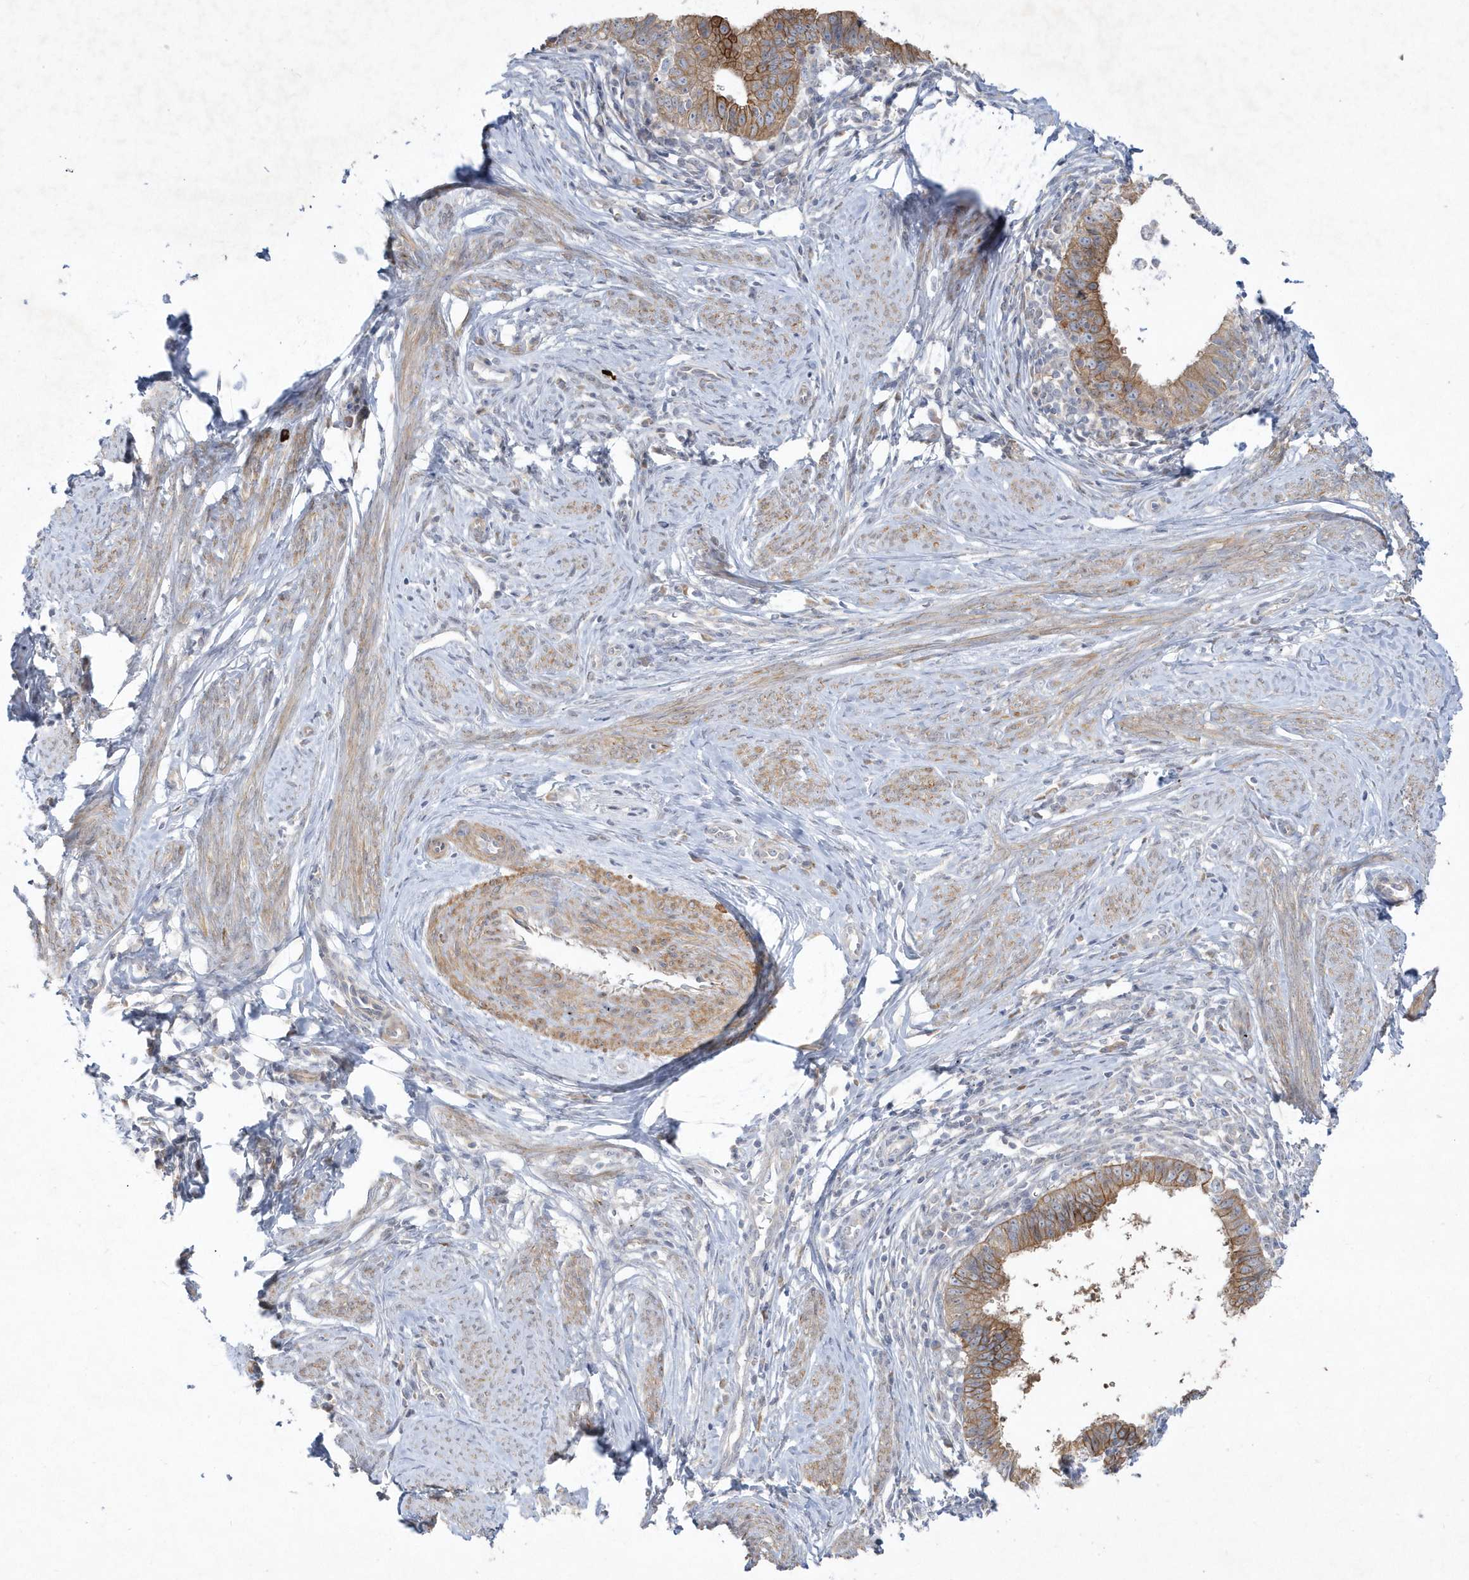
{"staining": {"intensity": "strong", "quantity": ">75%", "location": "cytoplasmic/membranous"}, "tissue": "cervical cancer", "cell_type": "Tumor cells", "image_type": "cancer", "snomed": [{"axis": "morphology", "description": "Adenocarcinoma, NOS"}, {"axis": "topography", "description": "Cervix"}], "caption": "DAB immunohistochemical staining of human adenocarcinoma (cervical) reveals strong cytoplasmic/membranous protein staining in approximately >75% of tumor cells.", "gene": "LARS1", "patient": {"sex": "female", "age": 36}}